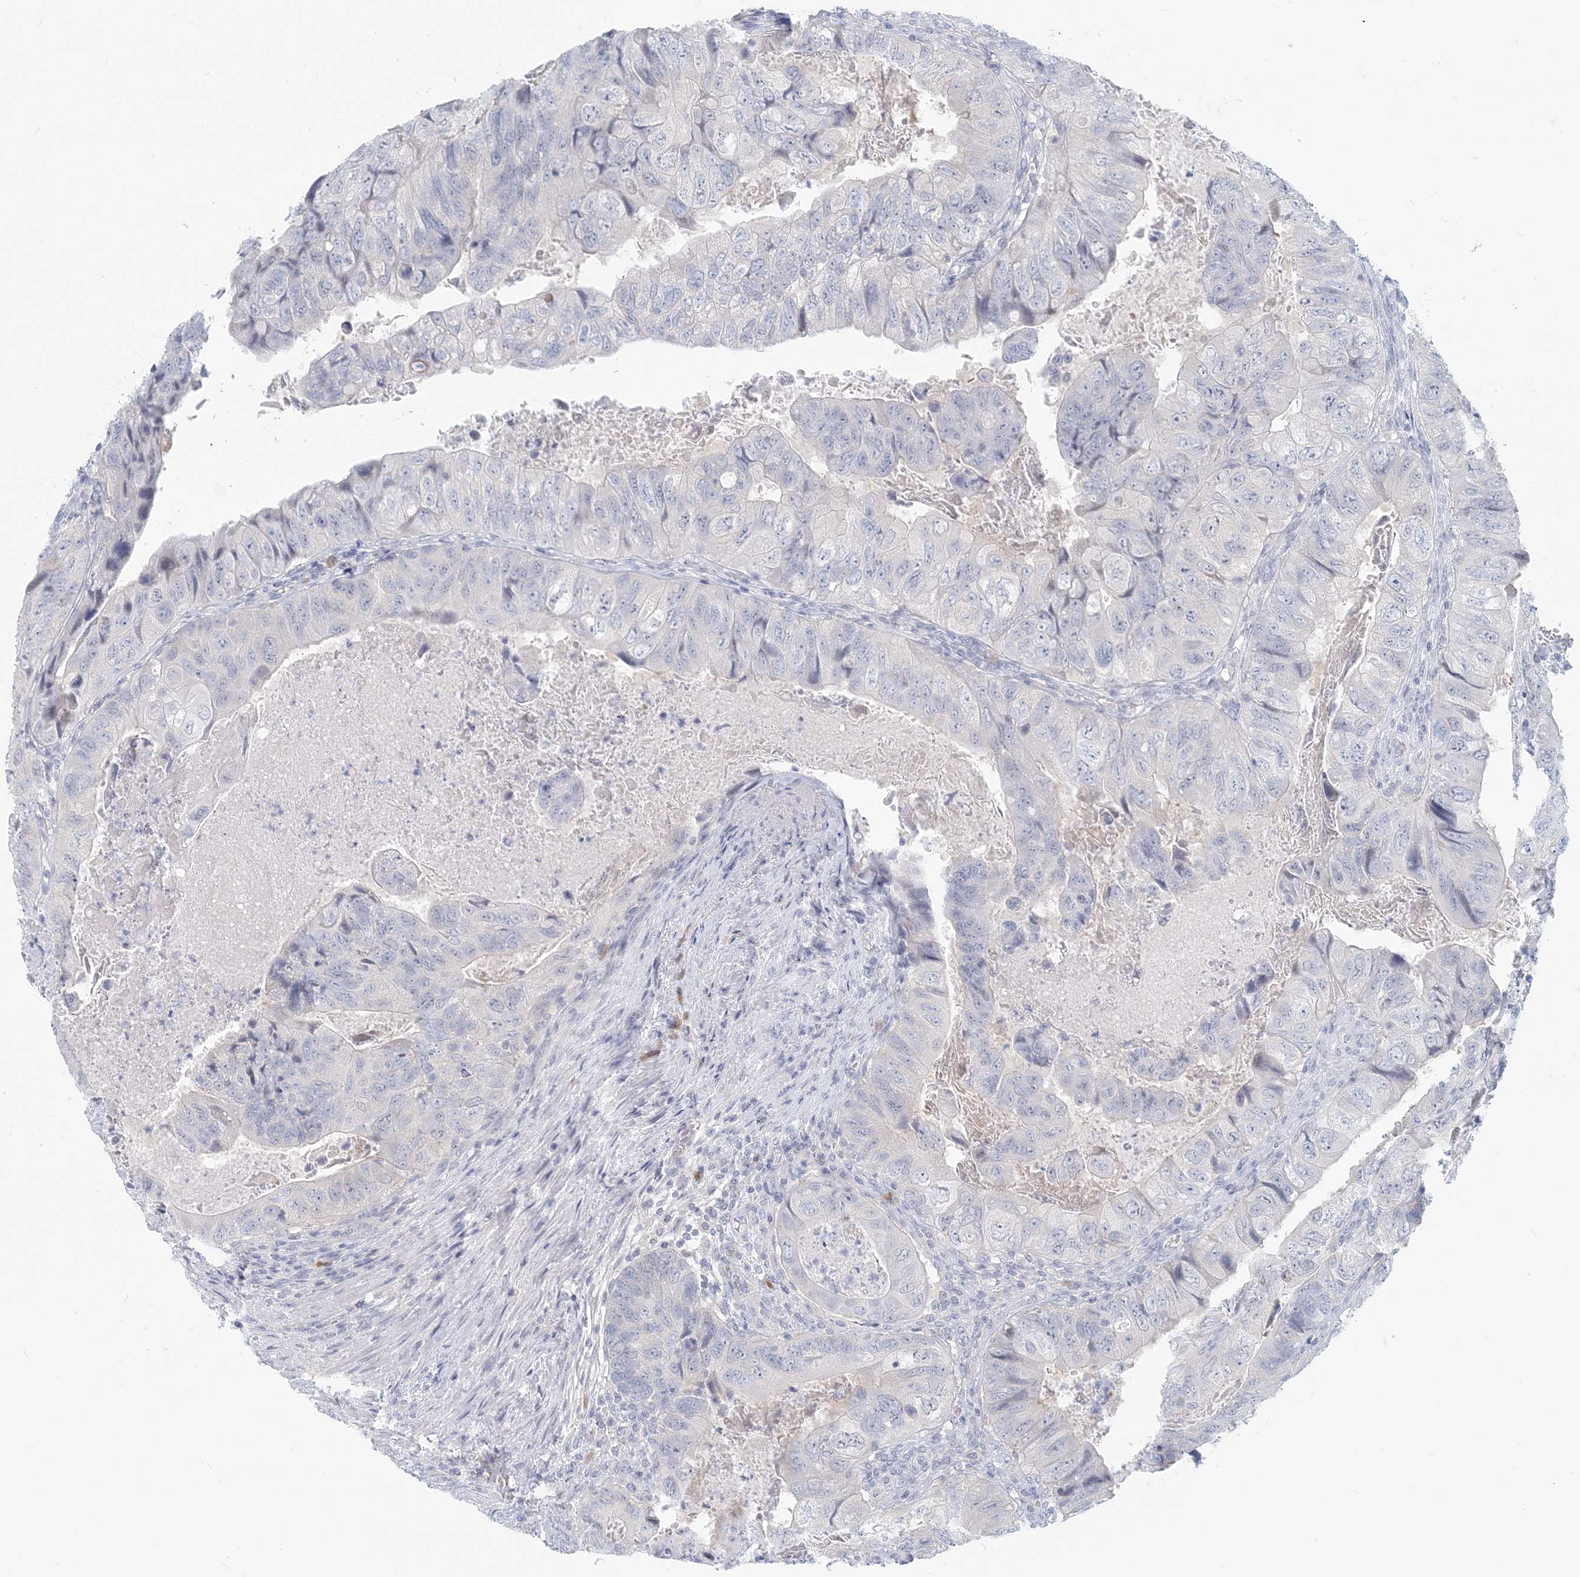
{"staining": {"intensity": "negative", "quantity": "none", "location": "none"}, "tissue": "colorectal cancer", "cell_type": "Tumor cells", "image_type": "cancer", "snomed": [{"axis": "morphology", "description": "Adenocarcinoma, NOS"}, {"axis": "topography", "description": "Rectum"}], "caption": "Immunohistochemistry (IHC) image of human colorectal cancer (adenocarcinoma) stained for a protein (brown), which reveals no staining in tumor cells.", "gene": "GMPPA", "patient": {"sex": "male", "age": 63}}